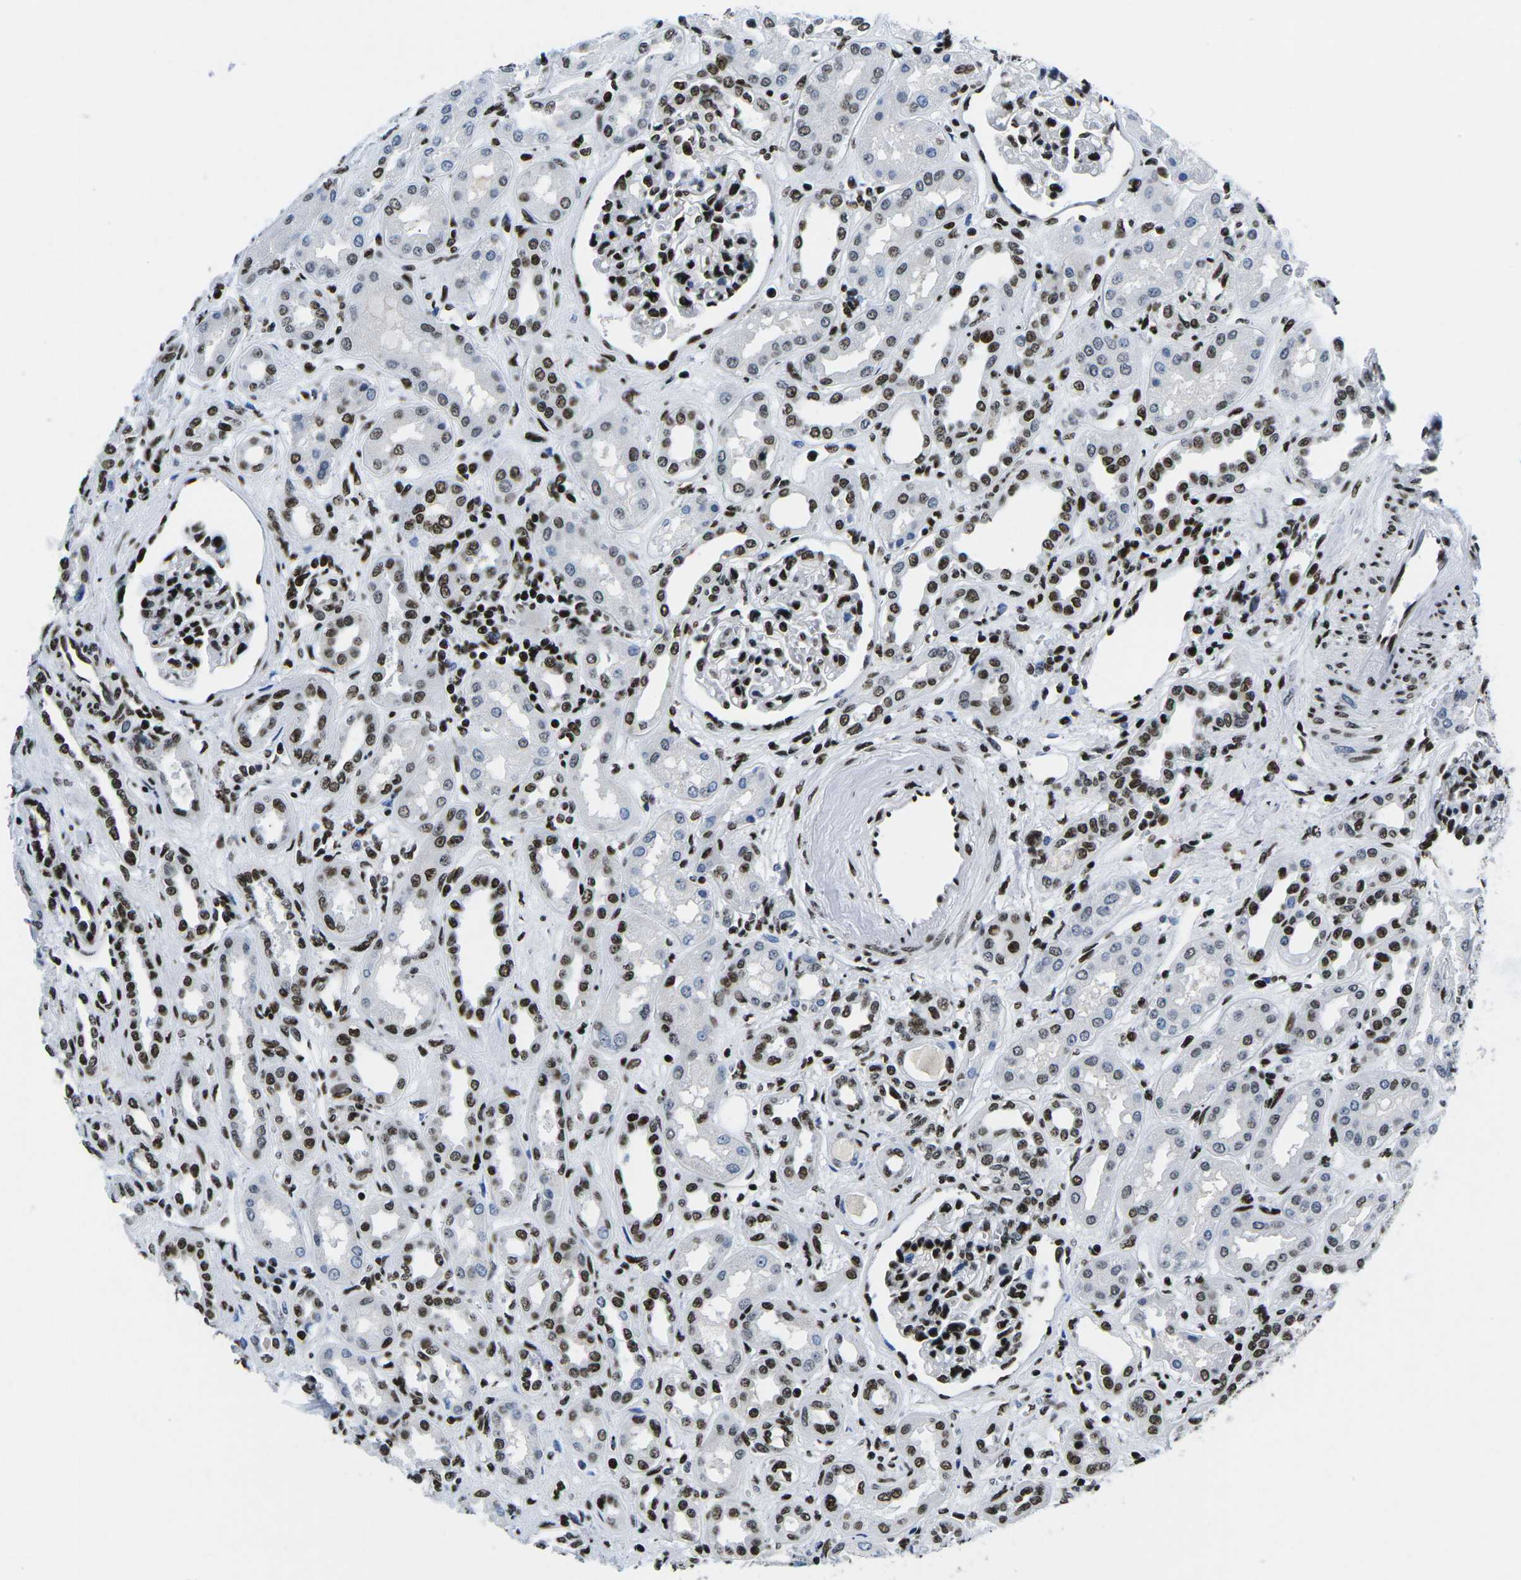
{"staining": {"intensity": "strong", "quantity": ">75%", "location": "nuclear"}, "tissue": "kidney", "cell_type": "Cells in glomeruli", "image_type": "normal", "snomed": [{"axis": "morphology", "description": "Normal tissue, NOS"}, {"axis": "topography", "description": "Kidney"}], "caption": "Immunohistochemical staining of unremarkable human kidney exhibits >75% levels of strong nuclear protein expression in approximately >75% of cells in glomeruli. (Stains: DAB (3,3'-diaminobenzidine) in brown, nuclei in blue, Microscopy: brightfield microscopy at high magnification).", "gene": "ATF1", "patient": {"sex": "male", "age": 59}}